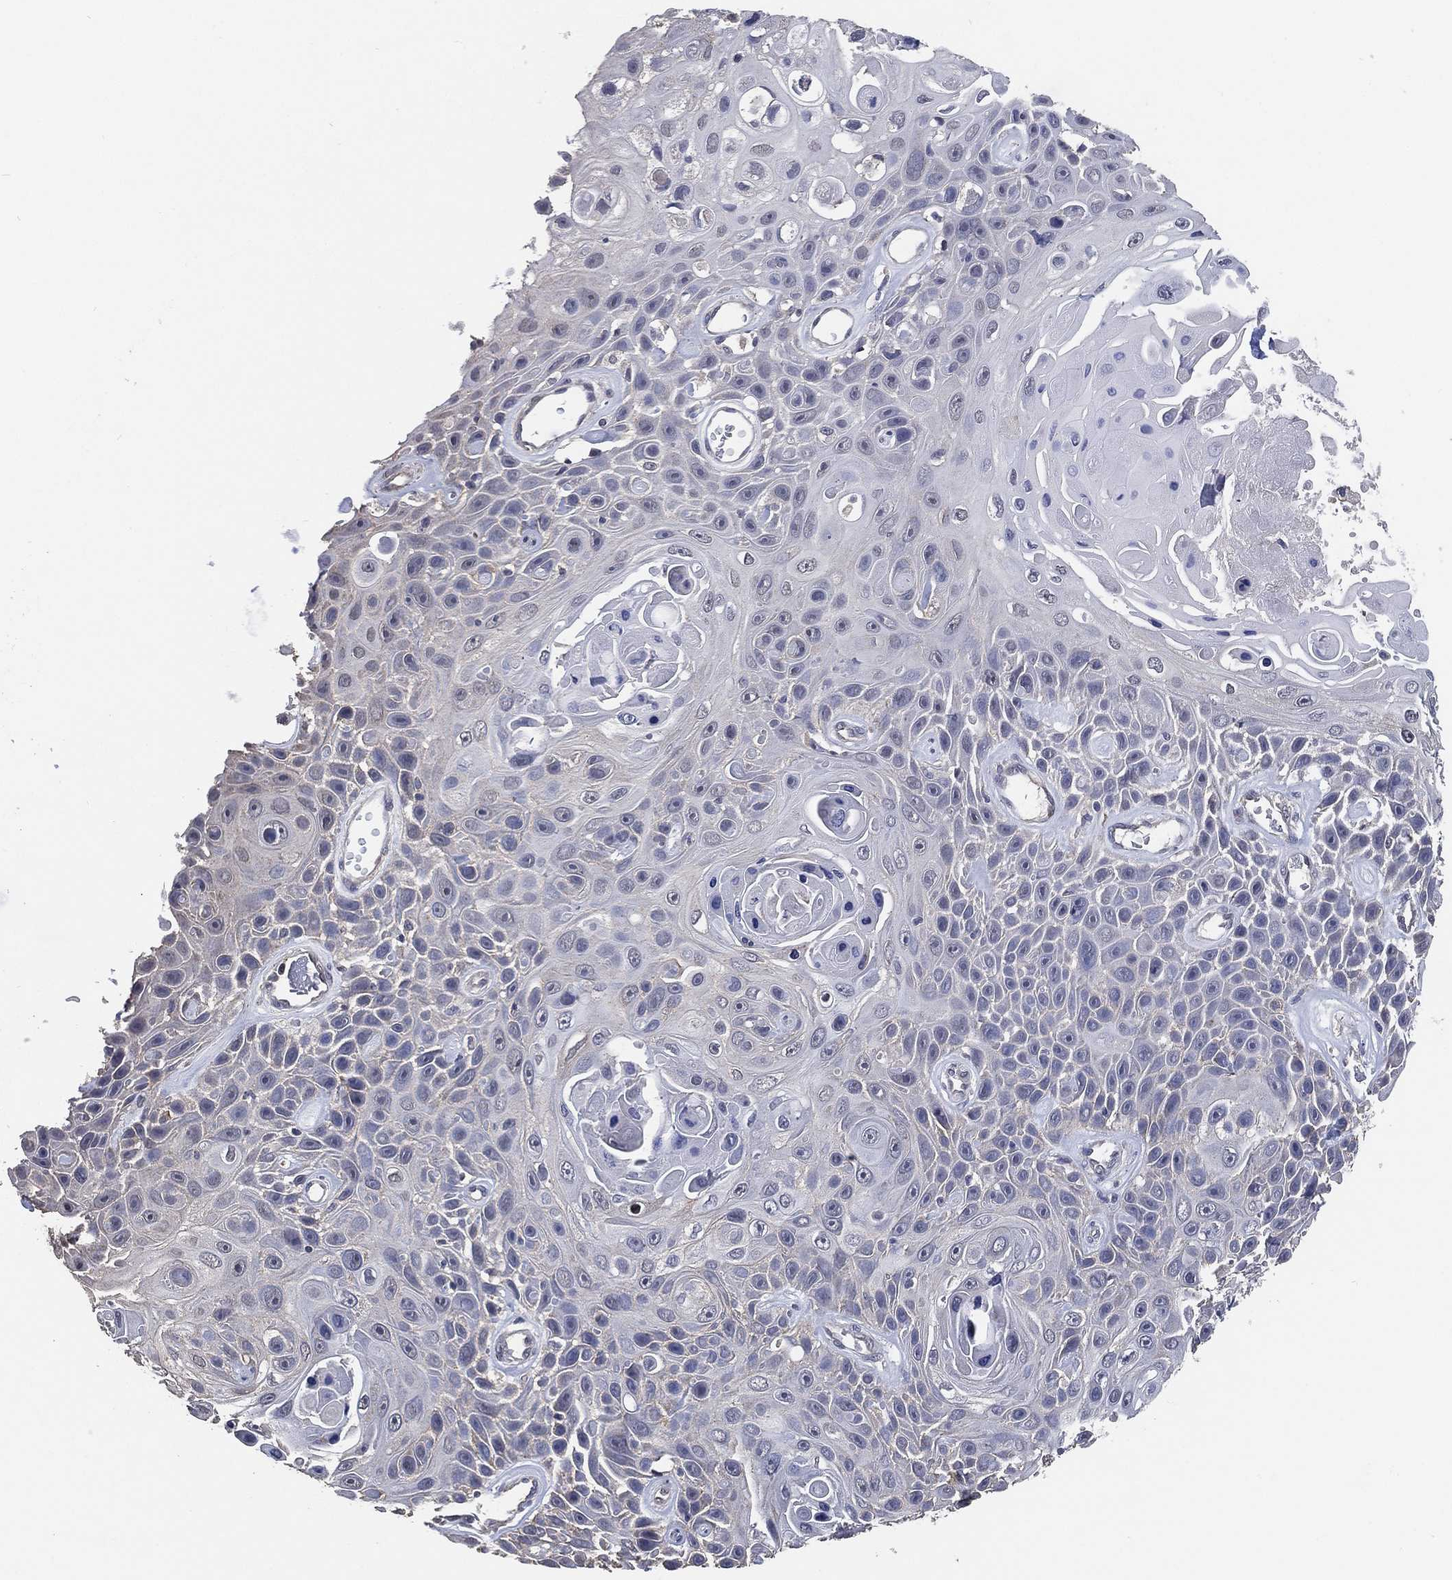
{"staining": {"intensity": "negative", "quantity": "none", "location": "none"}, "tissue": "skin cancer", "cell_type": "Tumor cells", "image_type": "cancer", "snomed": [{"axis": "morphology", "description": "Squamous cell carcinoma, NOS"}, {"axis": "topography", "description": "Skin"}], "caption": "There is no significant expression in tumor cells of skin cancer. (DAB (3,3'-diaminobenzidine) immunohistochemistry, high magnification).", "gene": "KLK5", "patient": {"sex": "male", "age": 82}}